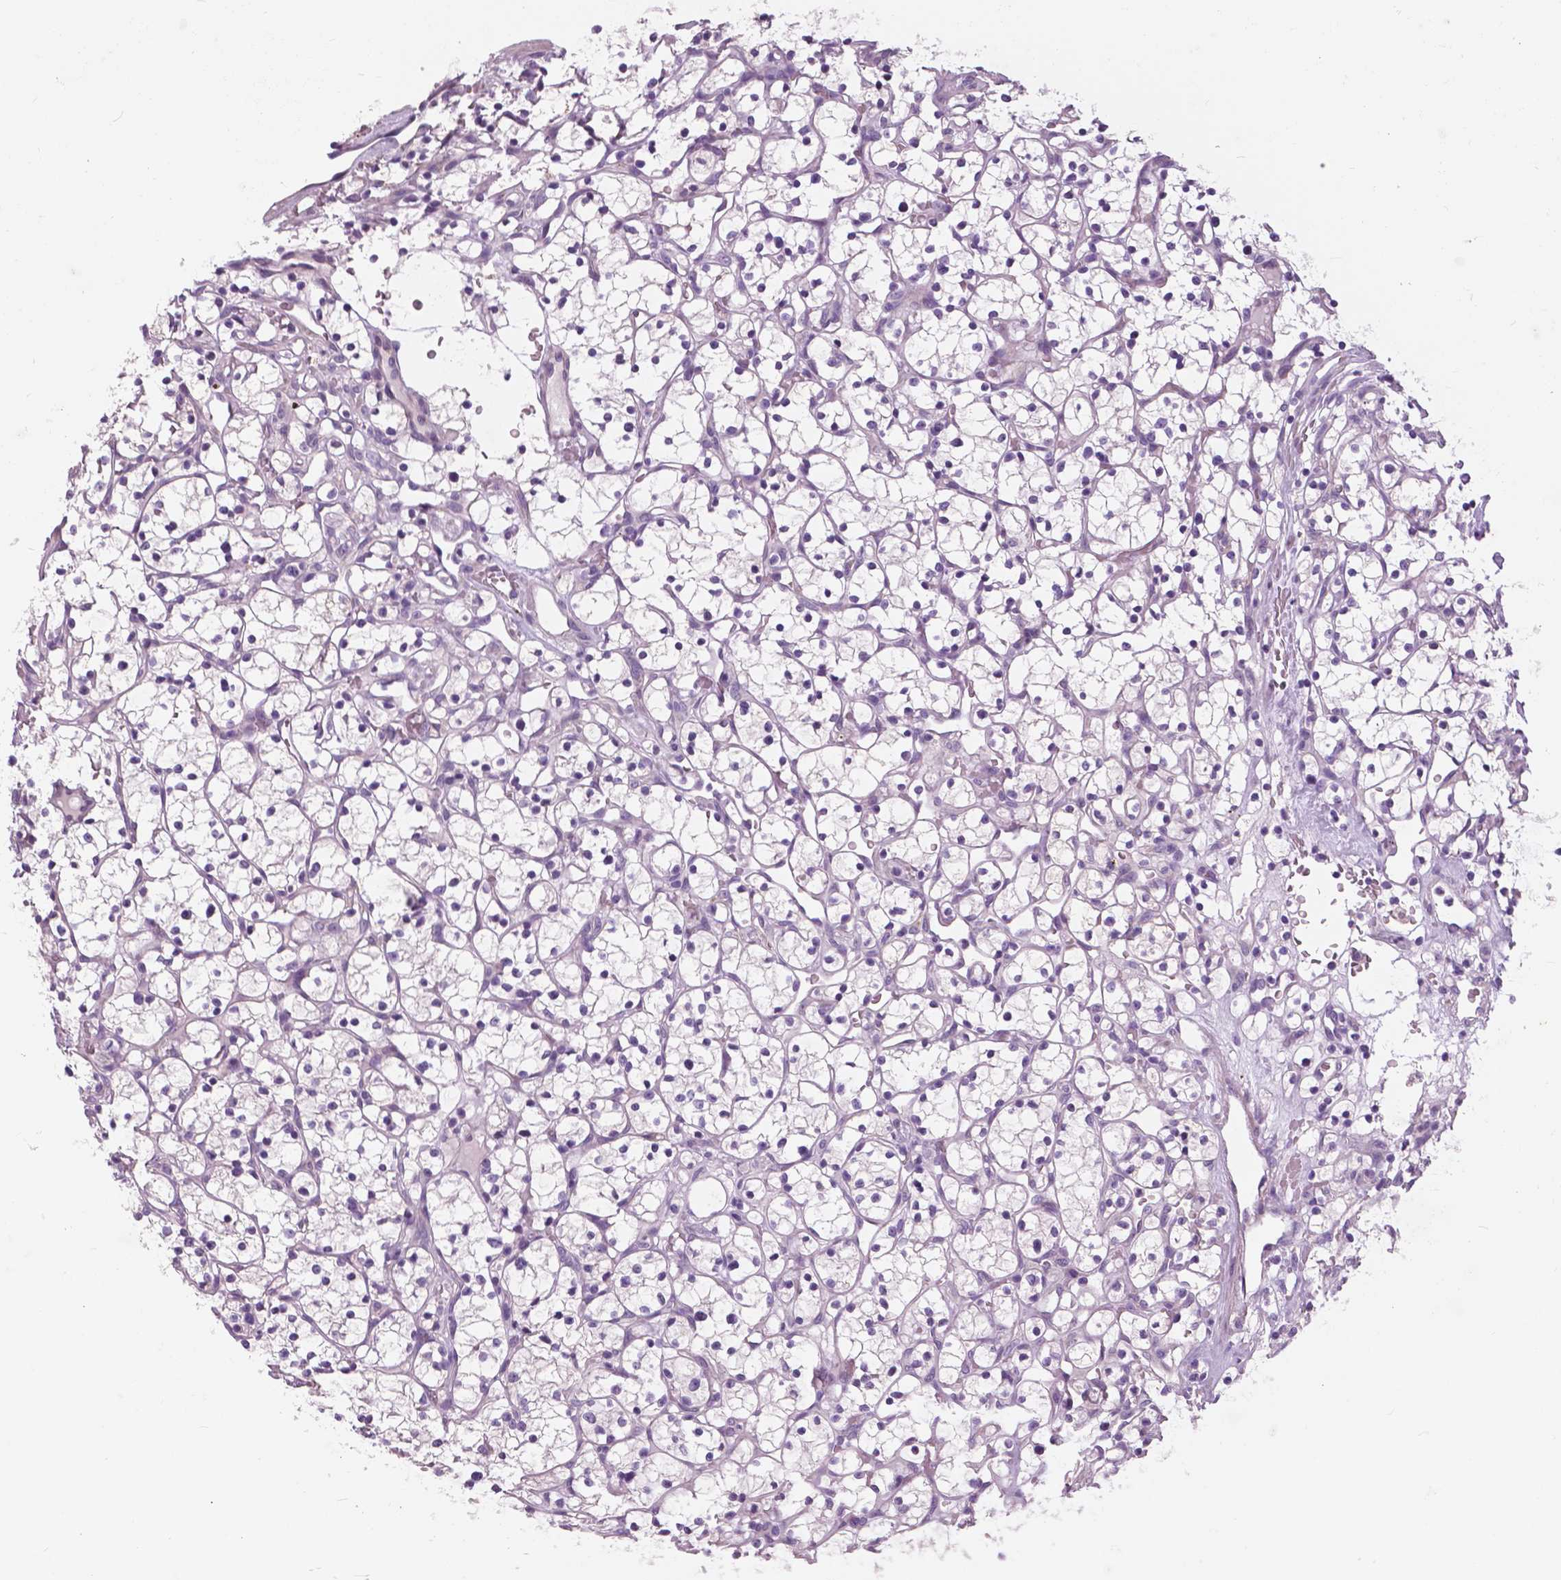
{"staining": {"intensity": "negative", "quantity": "none", "location": "none"}, "tissue": "renal cancer", "cell_type": "Tumor cells", "image_type": "cancer", "snomed": [{"axis": "morphology", "description": "Adenocarcinoma, NOS"}, {"axis": "topography", "description": "Kidney"}], "caption": "Immunohistochemistry image of neoplastic tissue: adenocarcinoma (renal) stained with DAB reveals no significant protein positivity in tumor cells.", "gene": "SERPINI1", "patient": {"sex": "female", "age": 64}}